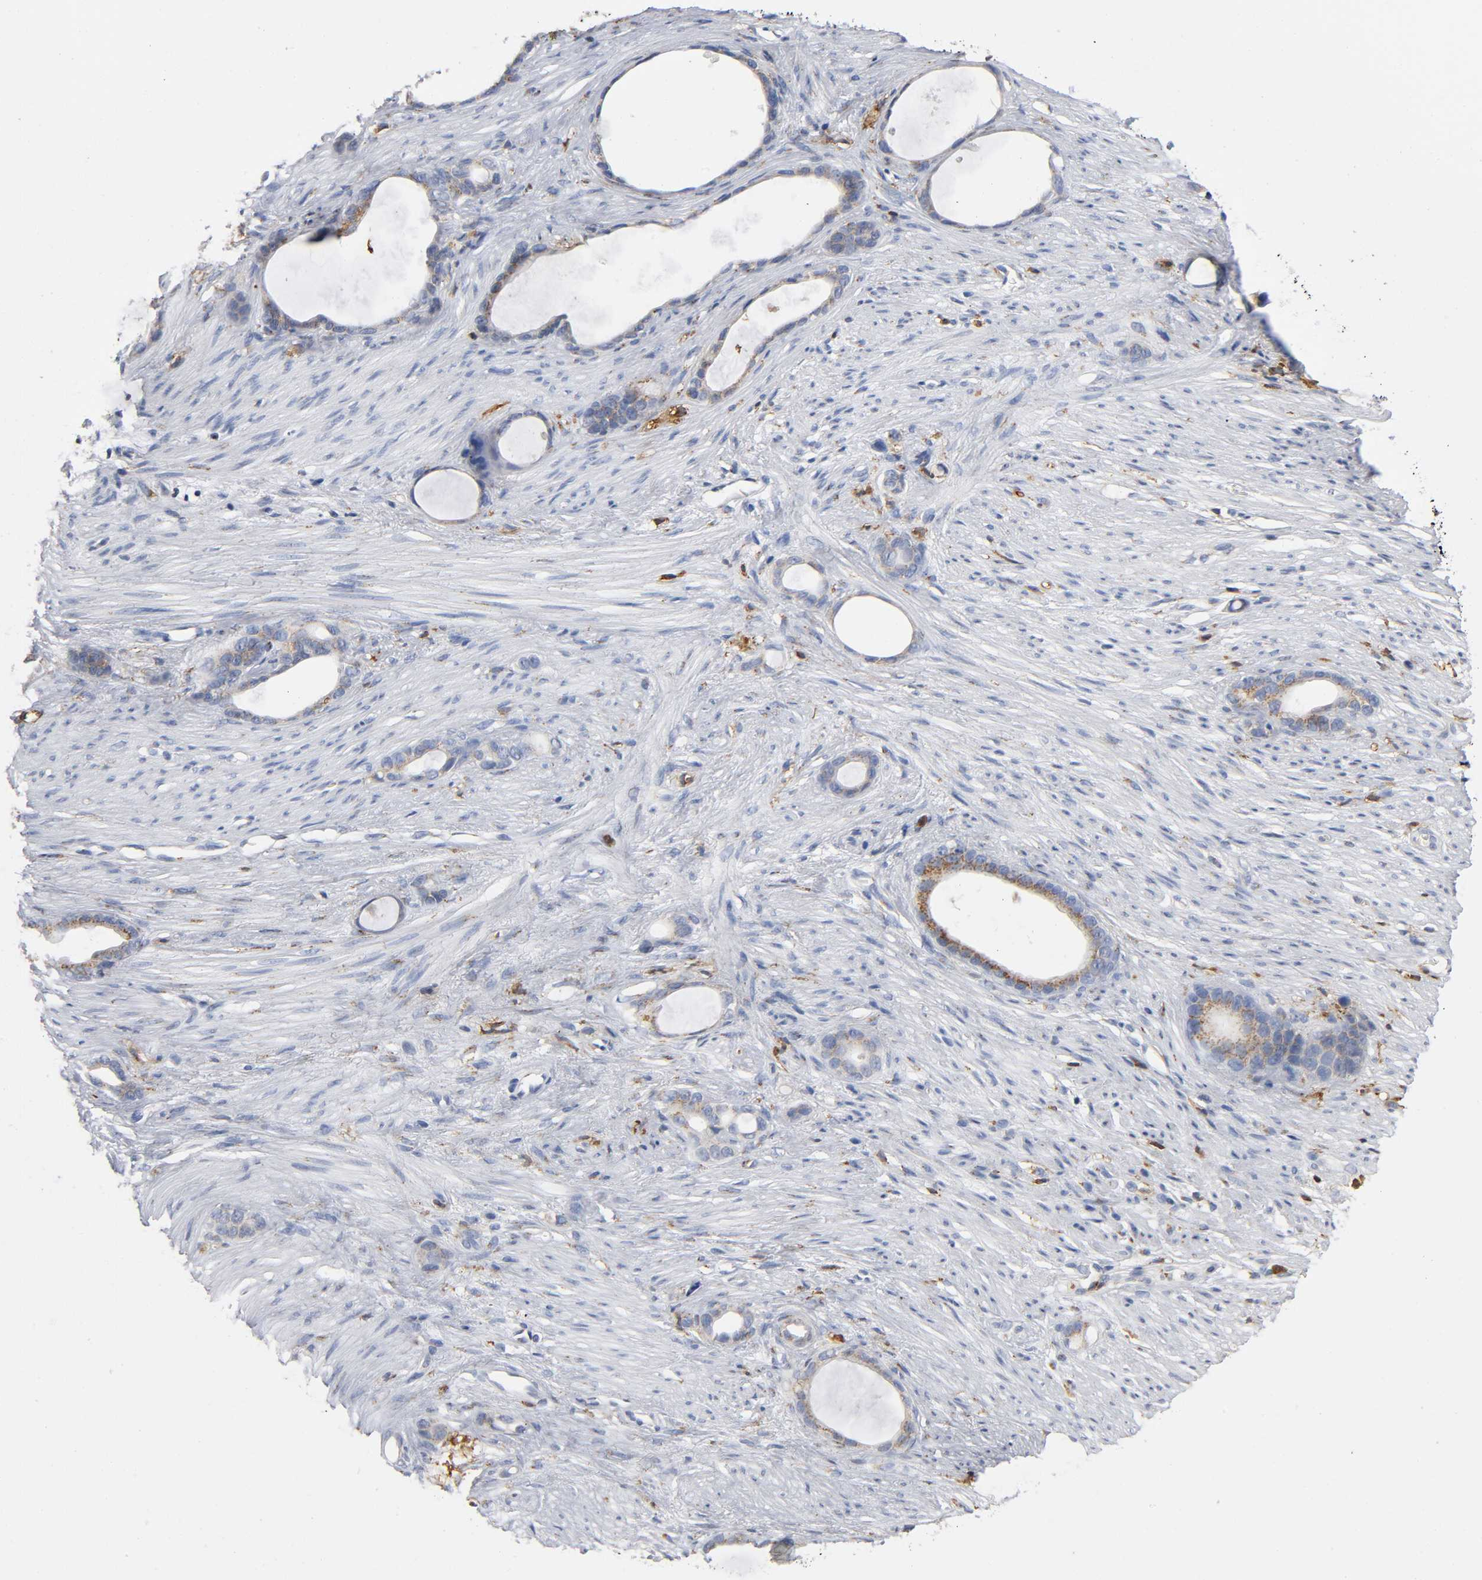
{"staining": {"intensity": "moderate", "quantity": "25%-75%", "location": "cytoplasmic/membranous"}, "tissue": "stomach cancer", "cell_type": "Tumor cells", "image_type": "cancer", "snomed": [{"axis": "morphology", "description": "Adenocarcinoma, NOS"}, {"axis": "topography", "description": "Stomach"}], "caption": "Stomach cancer (adenocarcinoma) stained with a protein marker reveals moderate staining in tumor cells.", "gene": "CAPN10", "patient": {"sex": "female", "age": 75}}